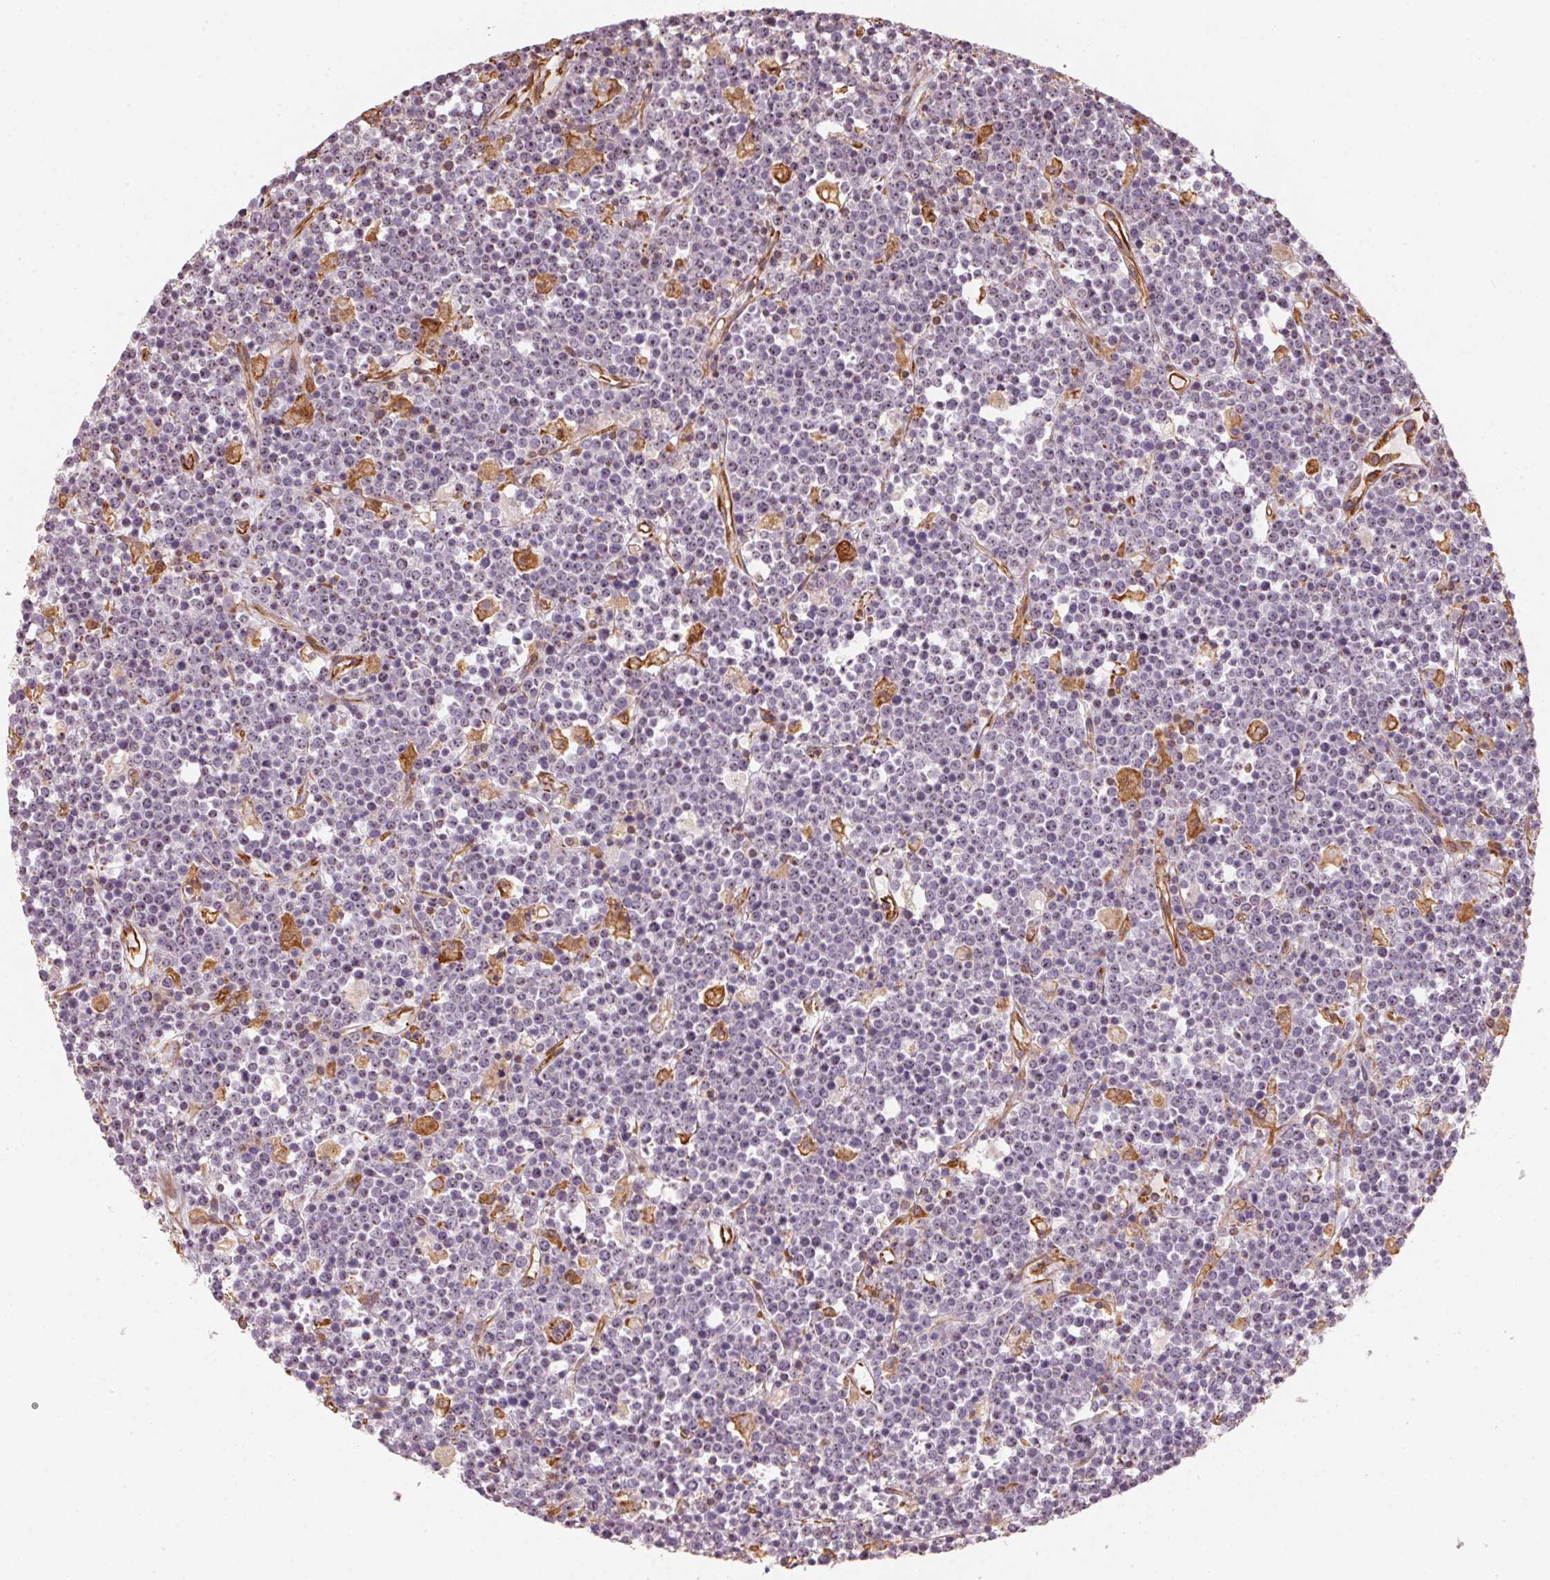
{"staining": {"intensity": "negative", "quantity": "none", "location": "none"}, "tissue": "lymphoma", "cell_type": "Tumor cells", "image_type": "cancer", "snomed": [{"axis": "morphology", "description": "Malignant lymphoma, non-Hodgkin's type, High grade"}, {"axis": "topography", "description": "Ovary"}], "caption": "This is an IHC image of human high-grade malignant lymphoma, non-Hodgkin's type. There is no staining in tumor cells.", "gene": "FOXR2", "patient": {"sex": "female", "age": 56}}